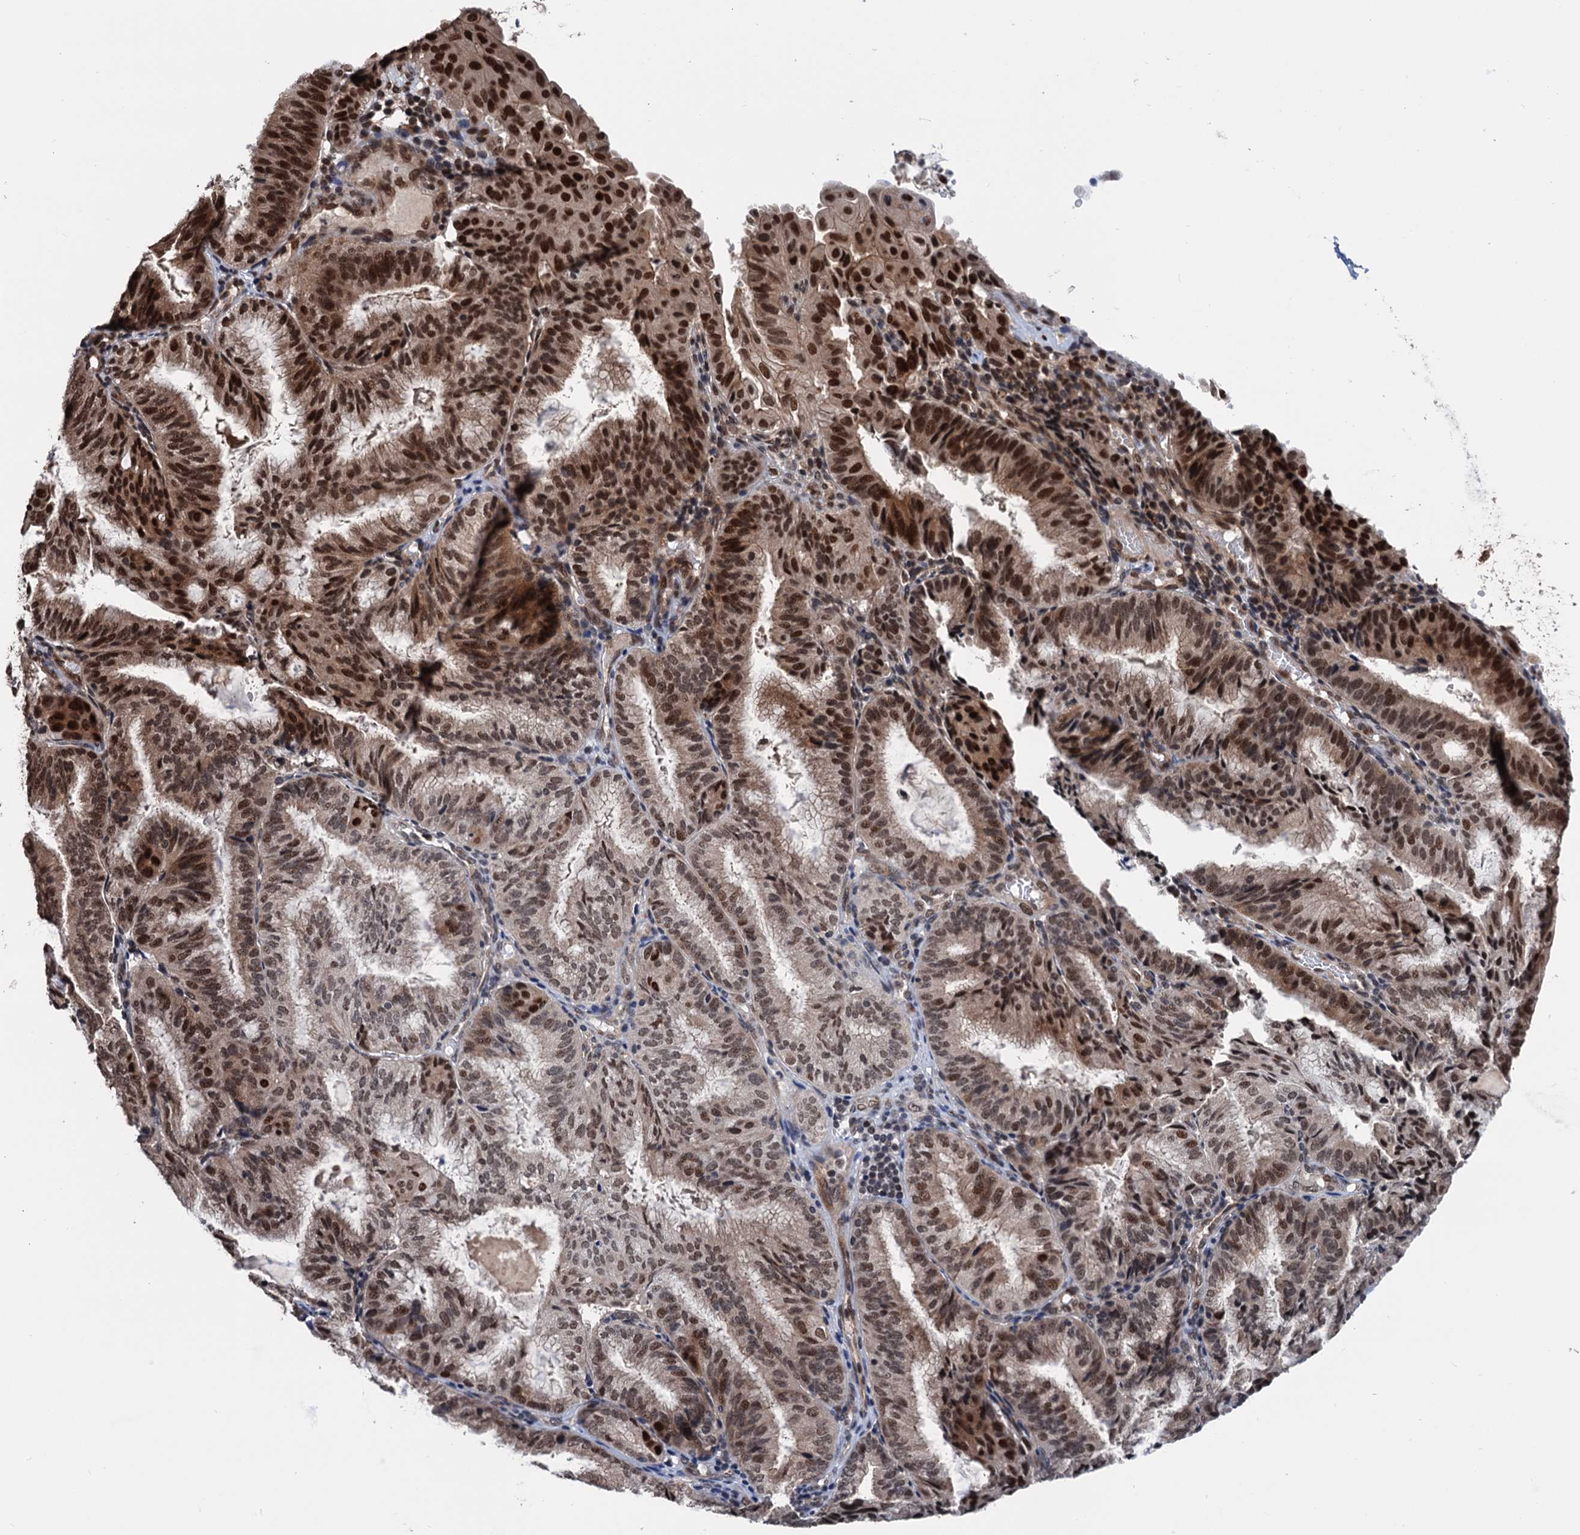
{"staining": {"intensity": "strong", "quantity": "25%-75%", "location": "nuclear"}, "tissue": "endometrial cancer", "cell_type": "Tumor cells", "image_type": "cancer", "snomed": [{"axis": "morphology", "description": "Adenocarcinoma, NOS"}, {"axis": "topography", "description": "Endometrium"}], "caption": "Protein expression analysis of human endometrial cancer (adenocarcinoma) reveals strong nuclear staining in approximately 25%-75% of tumor cells.", "gene": "RASSF4", "patient": {"sex": "female", "age": 49}}